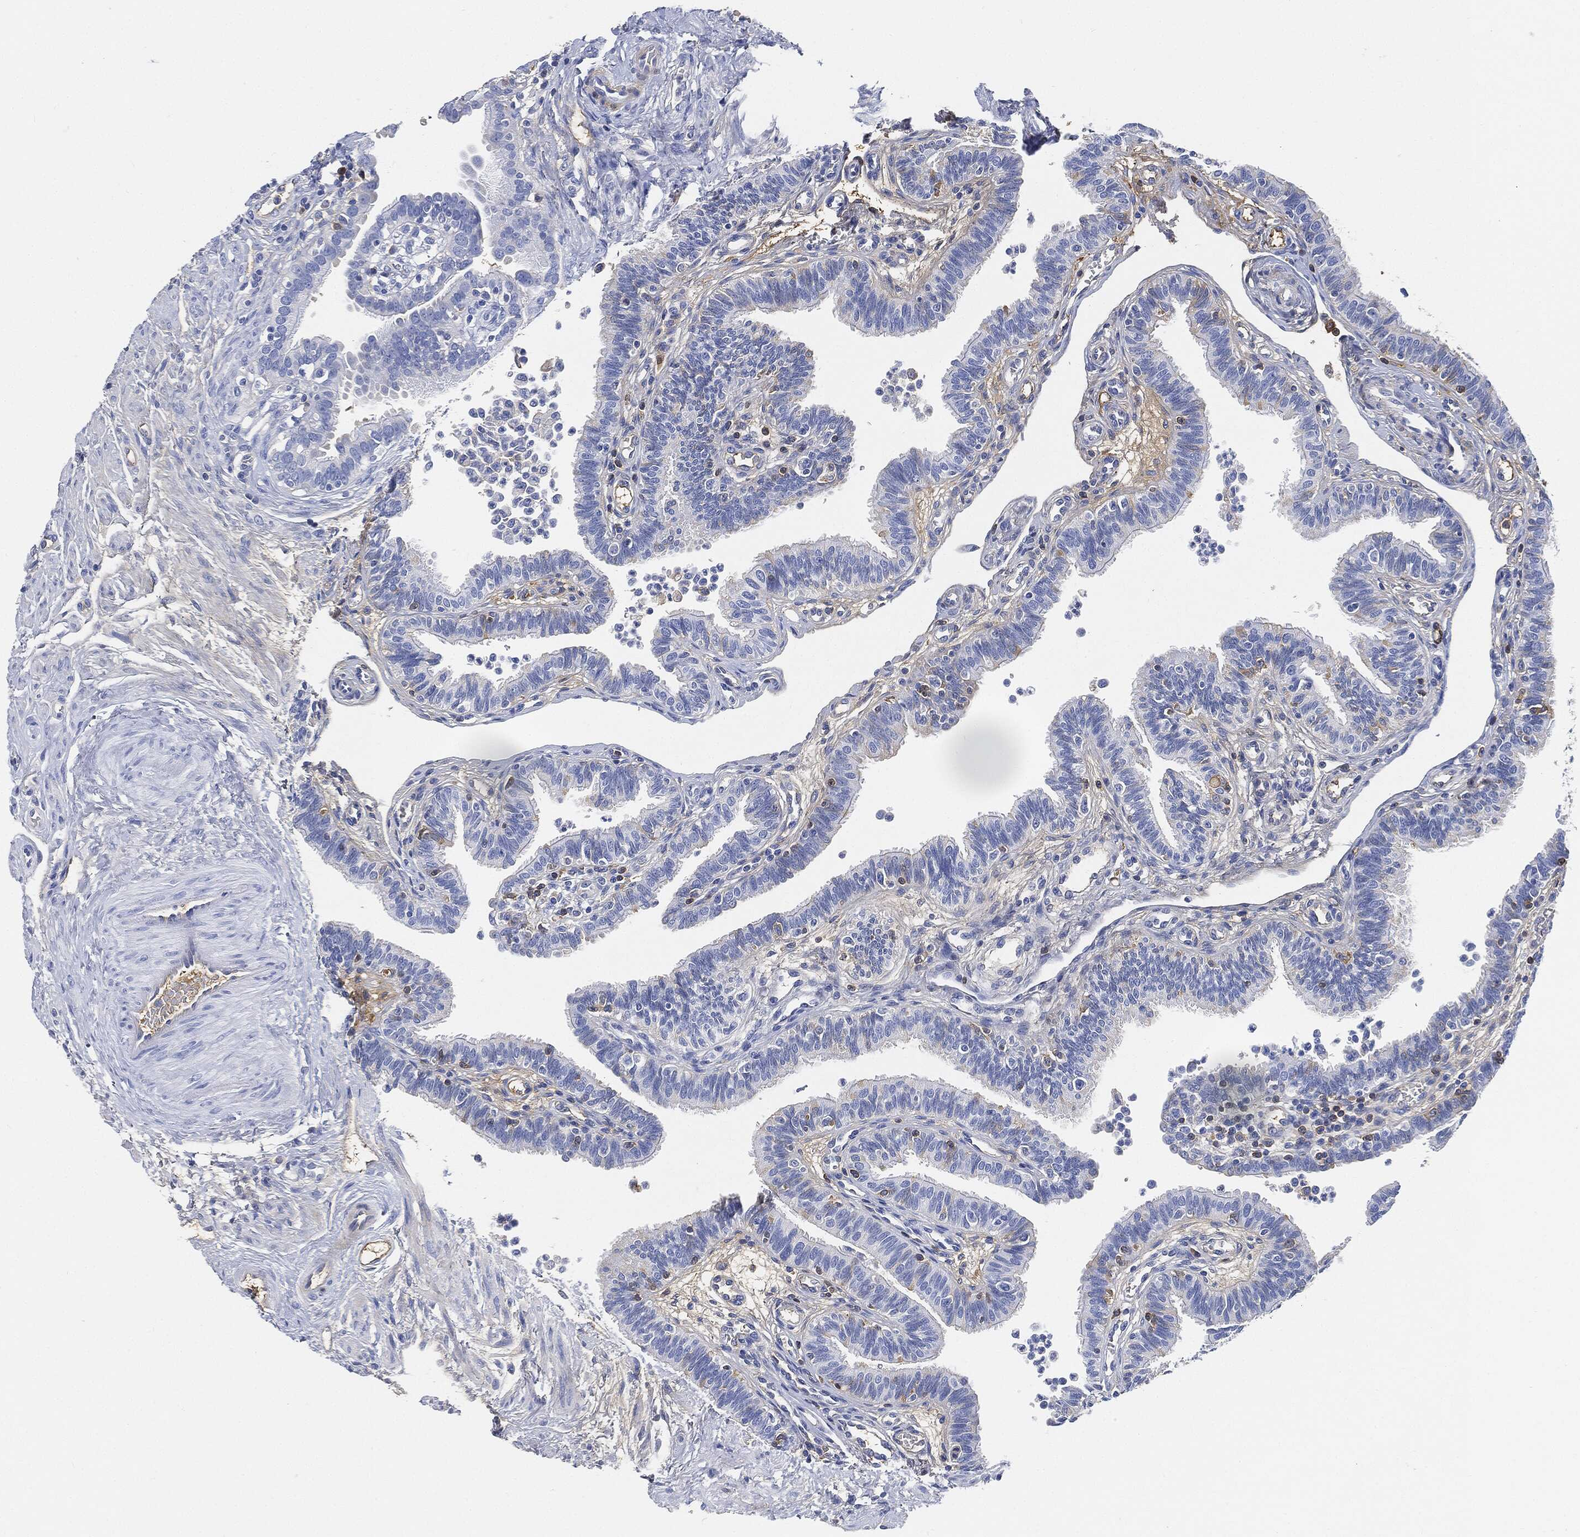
{"staining": {"intensity": "negative", "quantity": "none", "location": "none"}, "tissue": "fallopian tube", "cell_type": "Glandular cells", "image_type": "normal", "snomed": [{"axis": "morphology", "description": "Normal tissue, NOS"}, {"axis": "topography", "description": "Fallopian tube"}], "caption": "An immunohistochemistry (IHC) image of normal fallopian tube is shown. There is no staining in glandular cells of fallopian tube.", "gene": "IGLV6", "patient": {"sex": "female", "age": 36}}